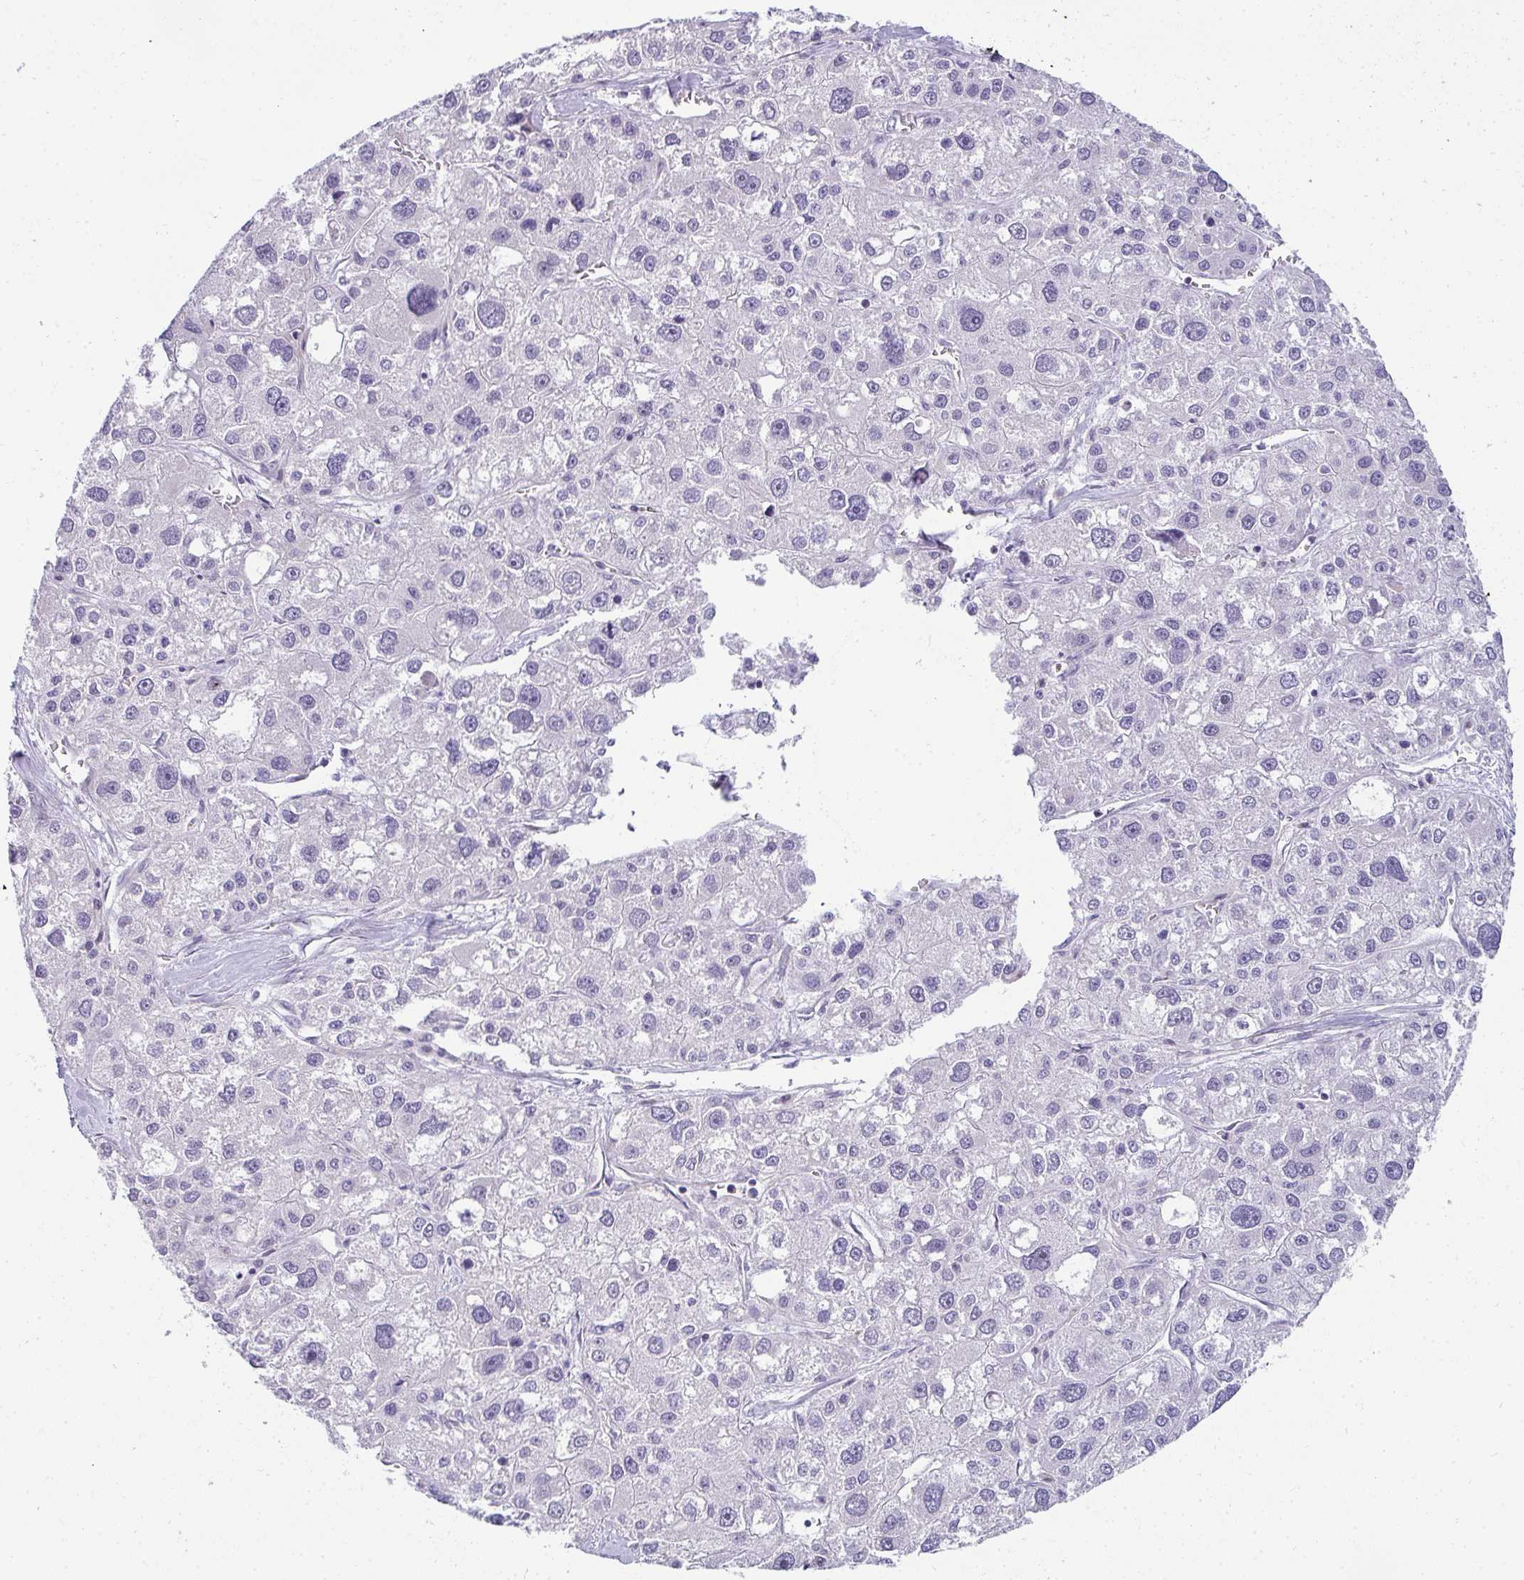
{"staining": {"intensity": "negative", "quantity": "none", "location": "none"}, "tissue": "liver cancer", "cell_type": "Tumor cells", "image_type": "cancer", "snomed": [{"axis": "morphology", "description": "Carcinoma, Hepatocellular, NOS"}, {"axis": "topography", "description": "Liver"}], "caption": "Immunohistochemistry micrograph of neoplastic tissue: human liver cancer (hepatocellular carcinoma) stained with DAB (3,3'-diaminobenzidine) exhibits no significant protein staining in tumor cells. The staining is performed using DAB (3,3'-diaminobenzidine) brown chromogen with nuclei counter-stained in using hematoxylin.", "gene": "AK5", "patient": {"sex": "male", "age": 73}}